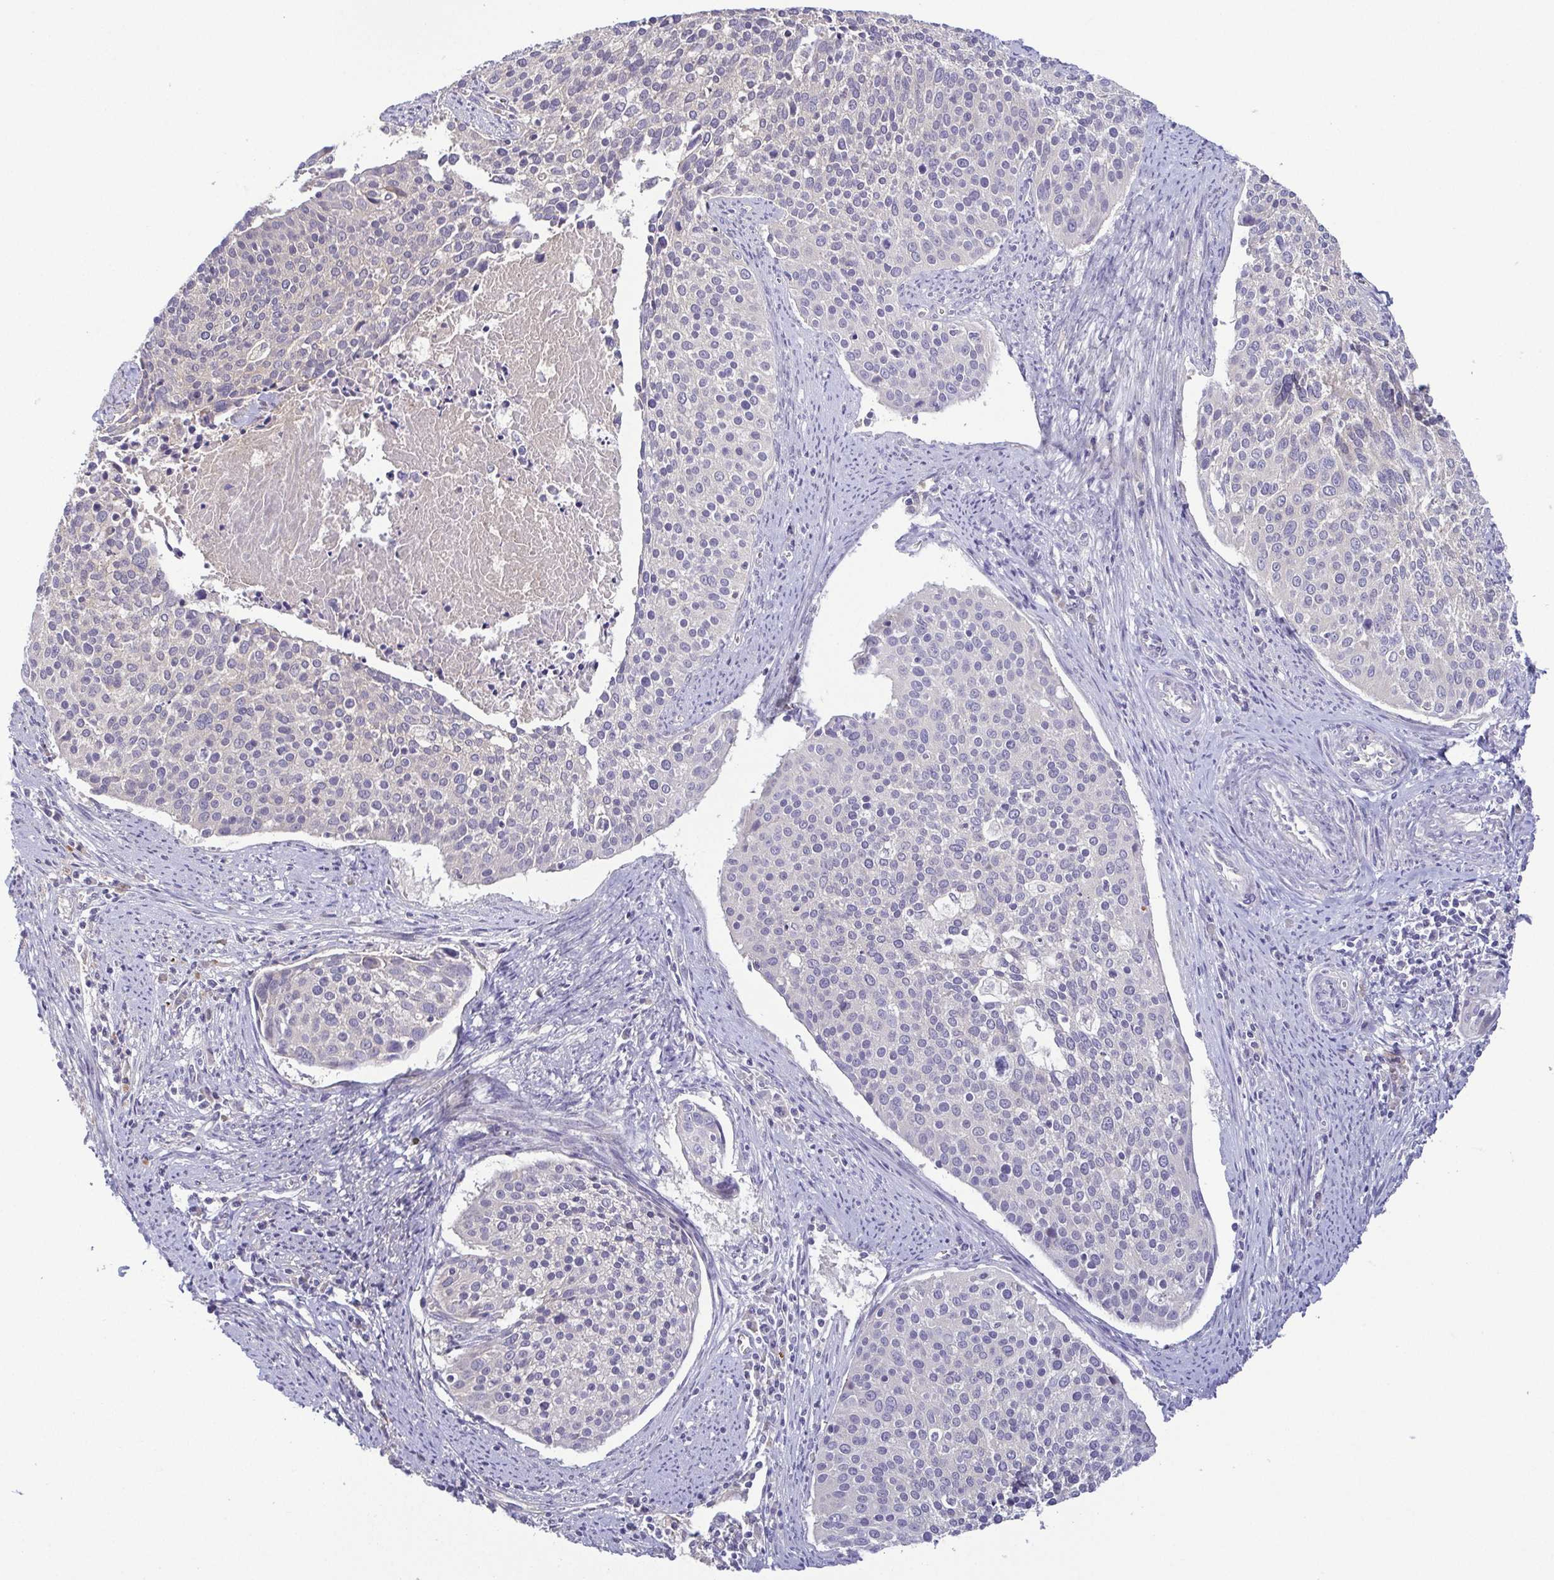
{"staining": {"intensity": "negative", "quantity": "none", "location": "none"}, "tissue": "cervical cancer", "cell_type": "Tumor cells", "image_type": "cancer", "snomed": [{"axis": "morphology", "description": "Squamous cell carcinoma, NOS"}, {"axis": "topography", "description": "Cervix"}], "caption": "Human cervical squamous cell carcinoma stained for a protein using IHC shows no expression in tumor cells.", "gene": "LMF2", "patient": {"sex": "female", "age": 39}}